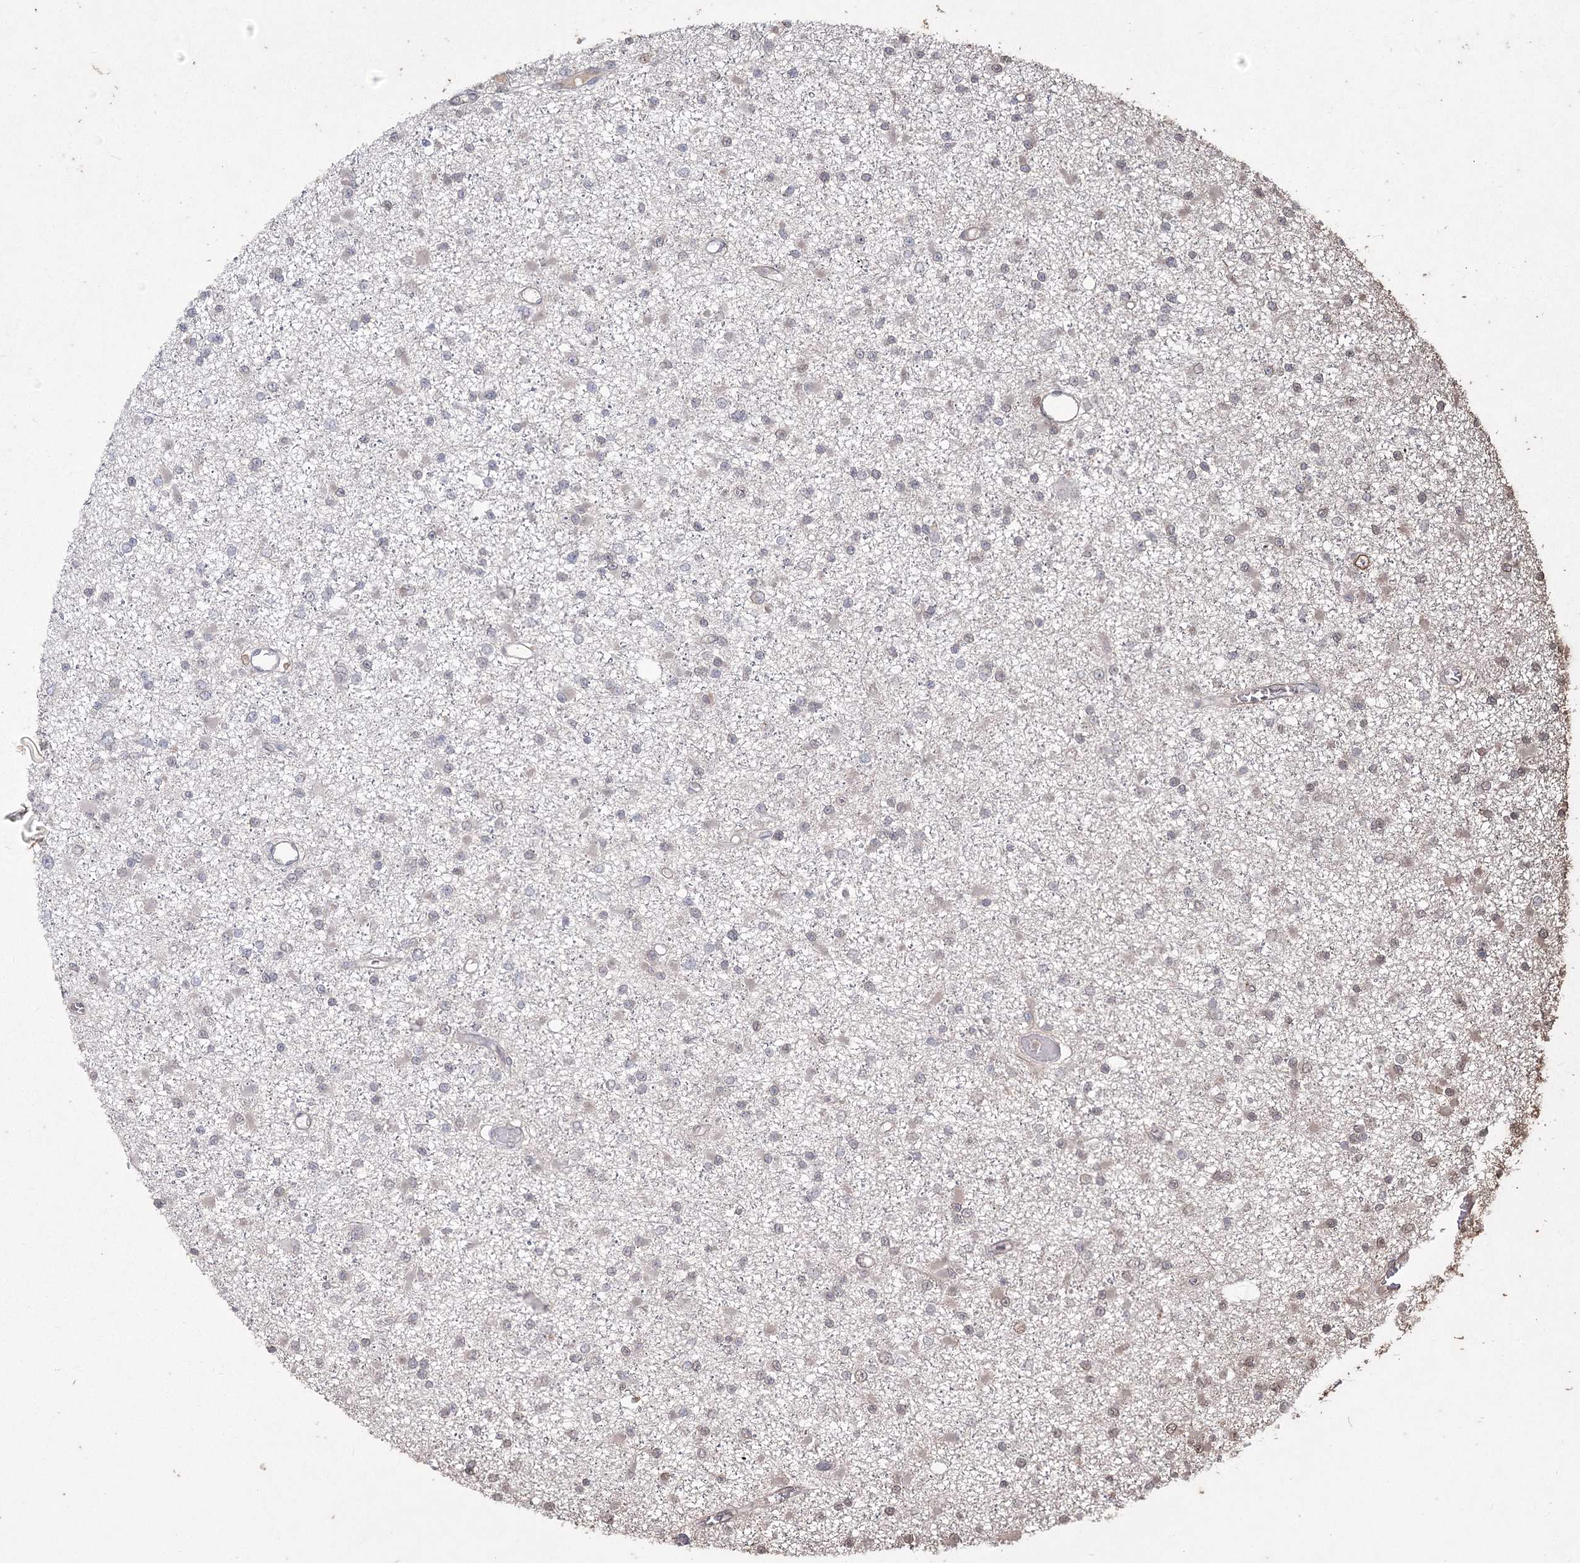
{"staining": {"intensity": "negative", "quantity": "none", "location": "none"}, "tissue": "glioma", "cell_type": "Tumor cells", "image_type": "cancer", "snomed": [{"axis": "morphology", "description": "Glioma, malignant, Low grade"}, {"axis": "topography", "description": "Brain"}], "caption": "A micrograph of glioma stained for a protein displays no brown staining in tumor cells.", "gene": "PRC1", "patient": {"sex": "female", "age": 22}}